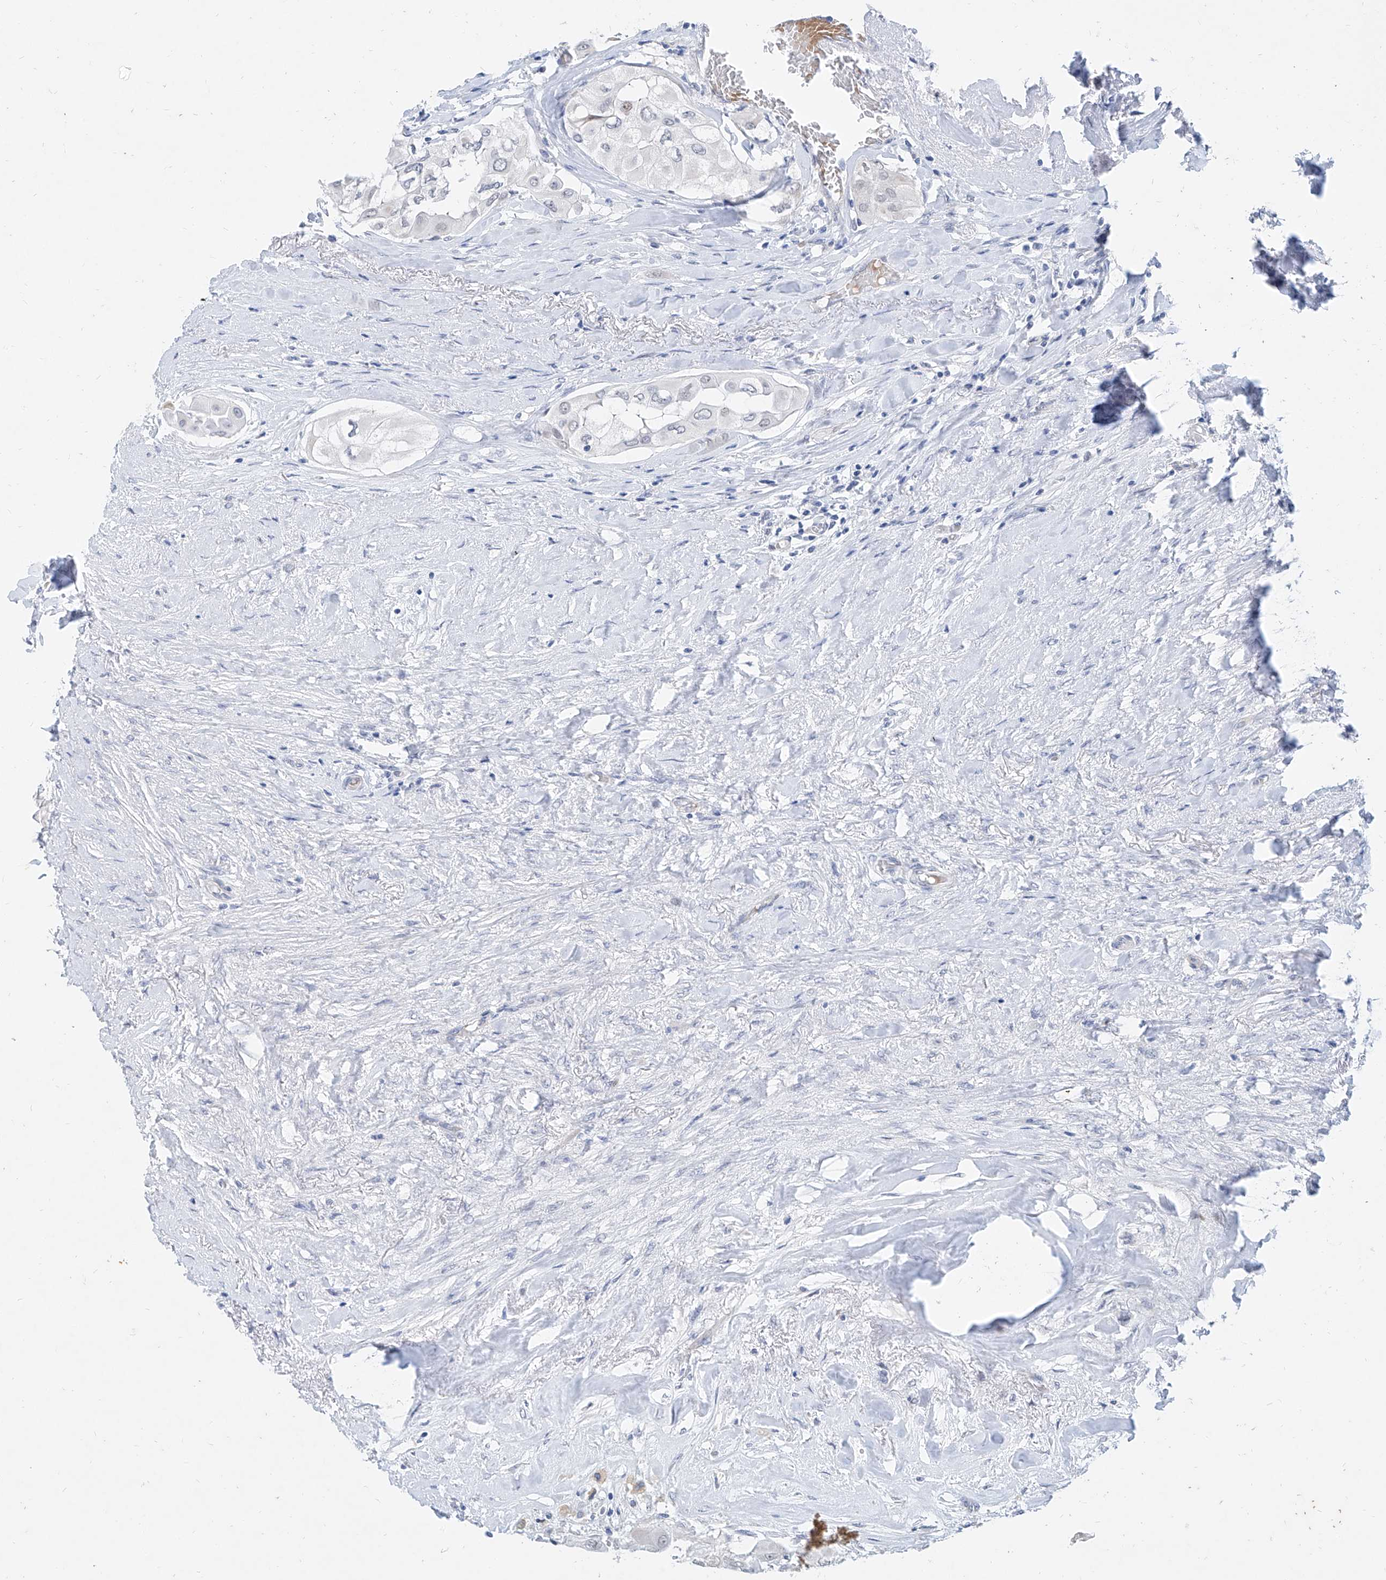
{"staining": {"intensity": "negative", "quantity": "none", "location": "none"}, "tissue": "thyroid cancer", "cell_type": "Tumor cells", "image_type": "cancer", "snomed": [{"axis": "morphology", "description": "Papillary adenocarcinoma, NOS"}, {"axis": "topography", "description": "Thyroid gland"}], "caption": "High power microscopy micrograph of an IHC photomicrograph of thyroid cancer (papillary adenocarcinoma), revealing no significant expression in tumor cells.", "gene": "BPTF", "patient": {"sex": "female", "age": 59}}